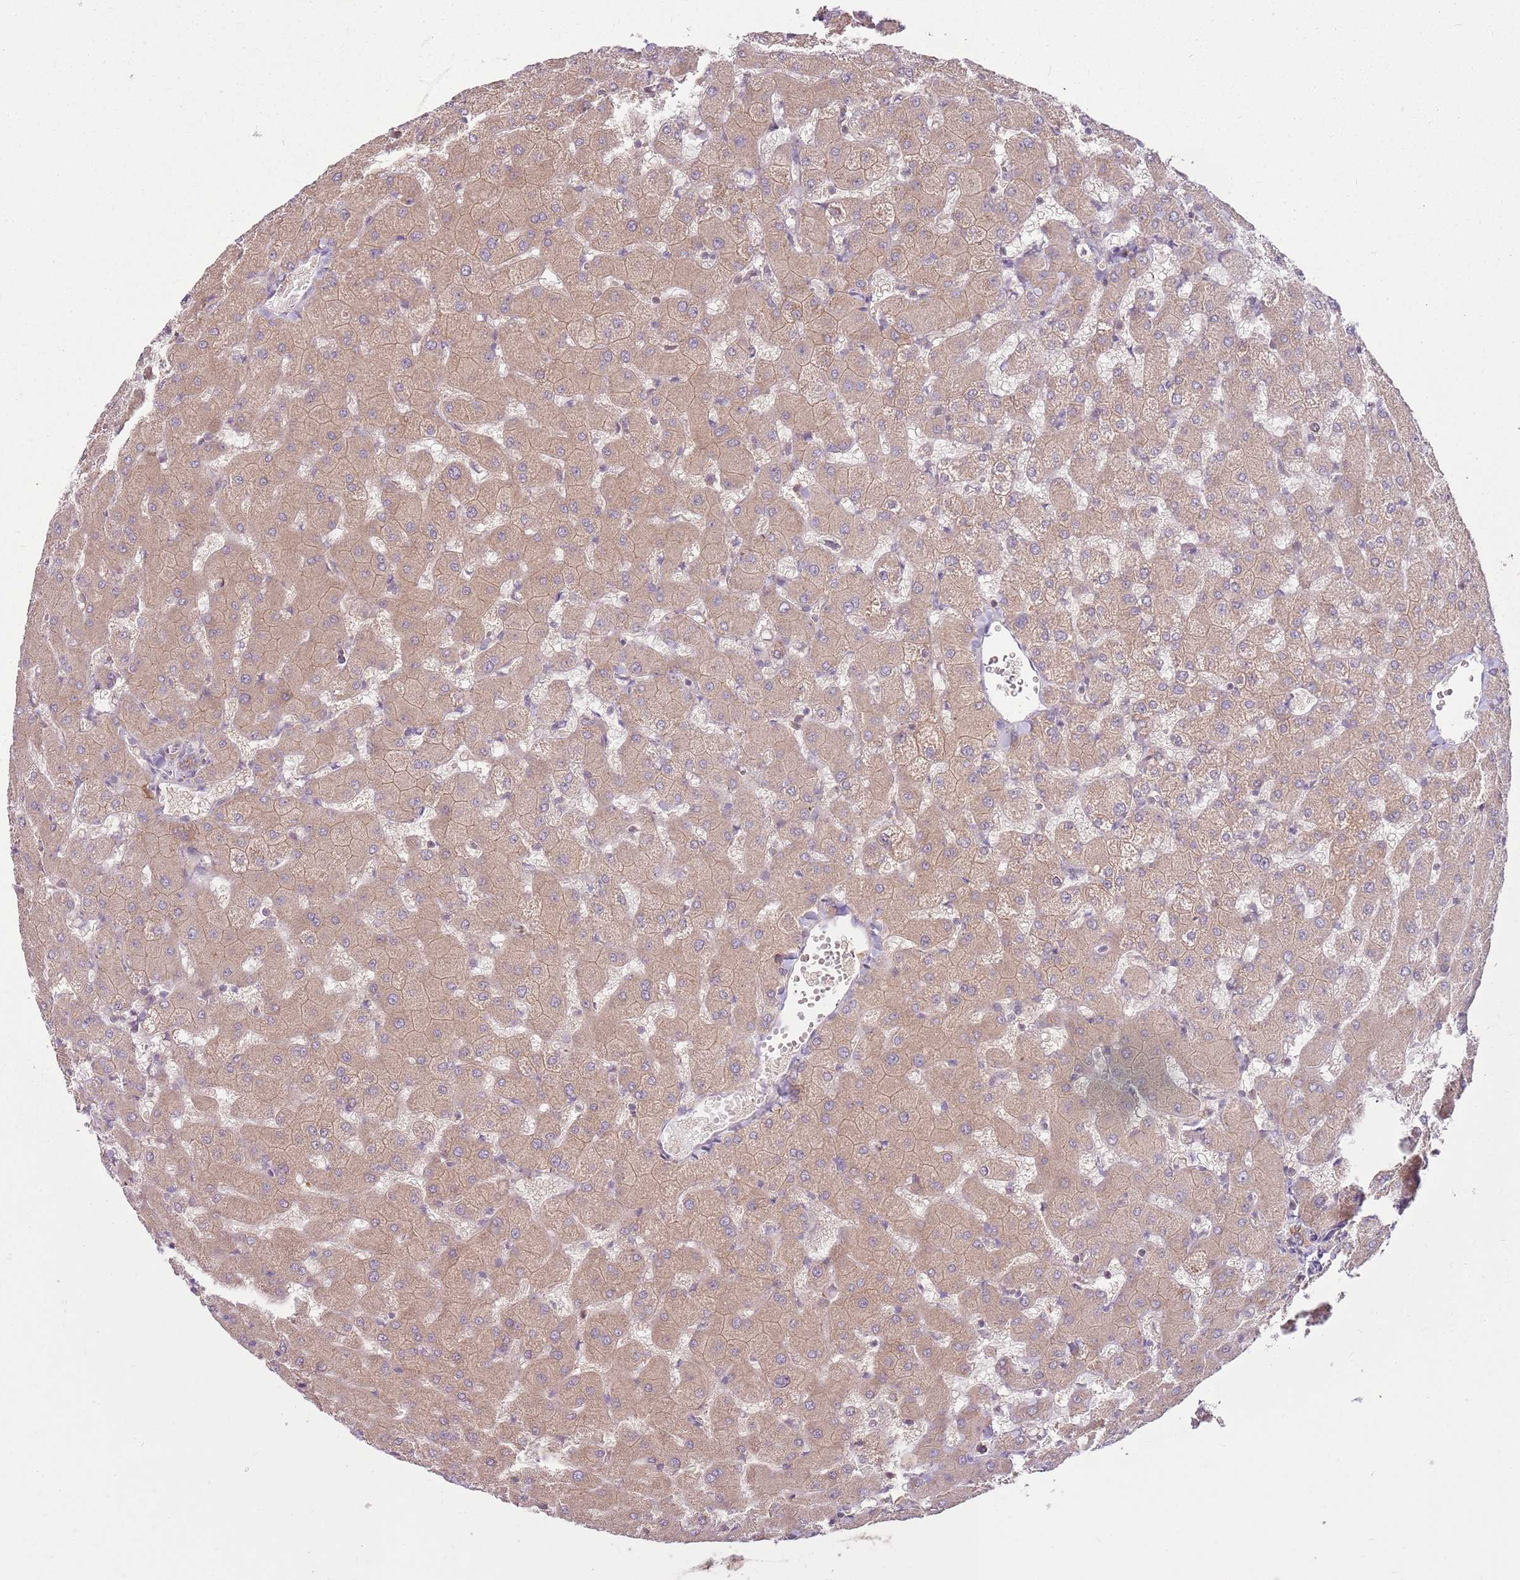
{"staining": {"intensity": "weak", "quantity": "<25%", "location": "cytoplasmic/membranous"}, "tissue": "liver", "cell_type": "Cholangiocytes", "image_type": "normal", "snomed": [{"axis": "morphology", "description": "Normal tissue, NOS"}, {"axis": "topography", "description": "Liver"}], "caption": "High power microscopy image of an immunohistochemistry histopathology image of unremarkable liver, revealing no significant expression in cholangiocytes.", "gene": "SPATA31D1", "patient": {"sex": "female", "age": 63}}